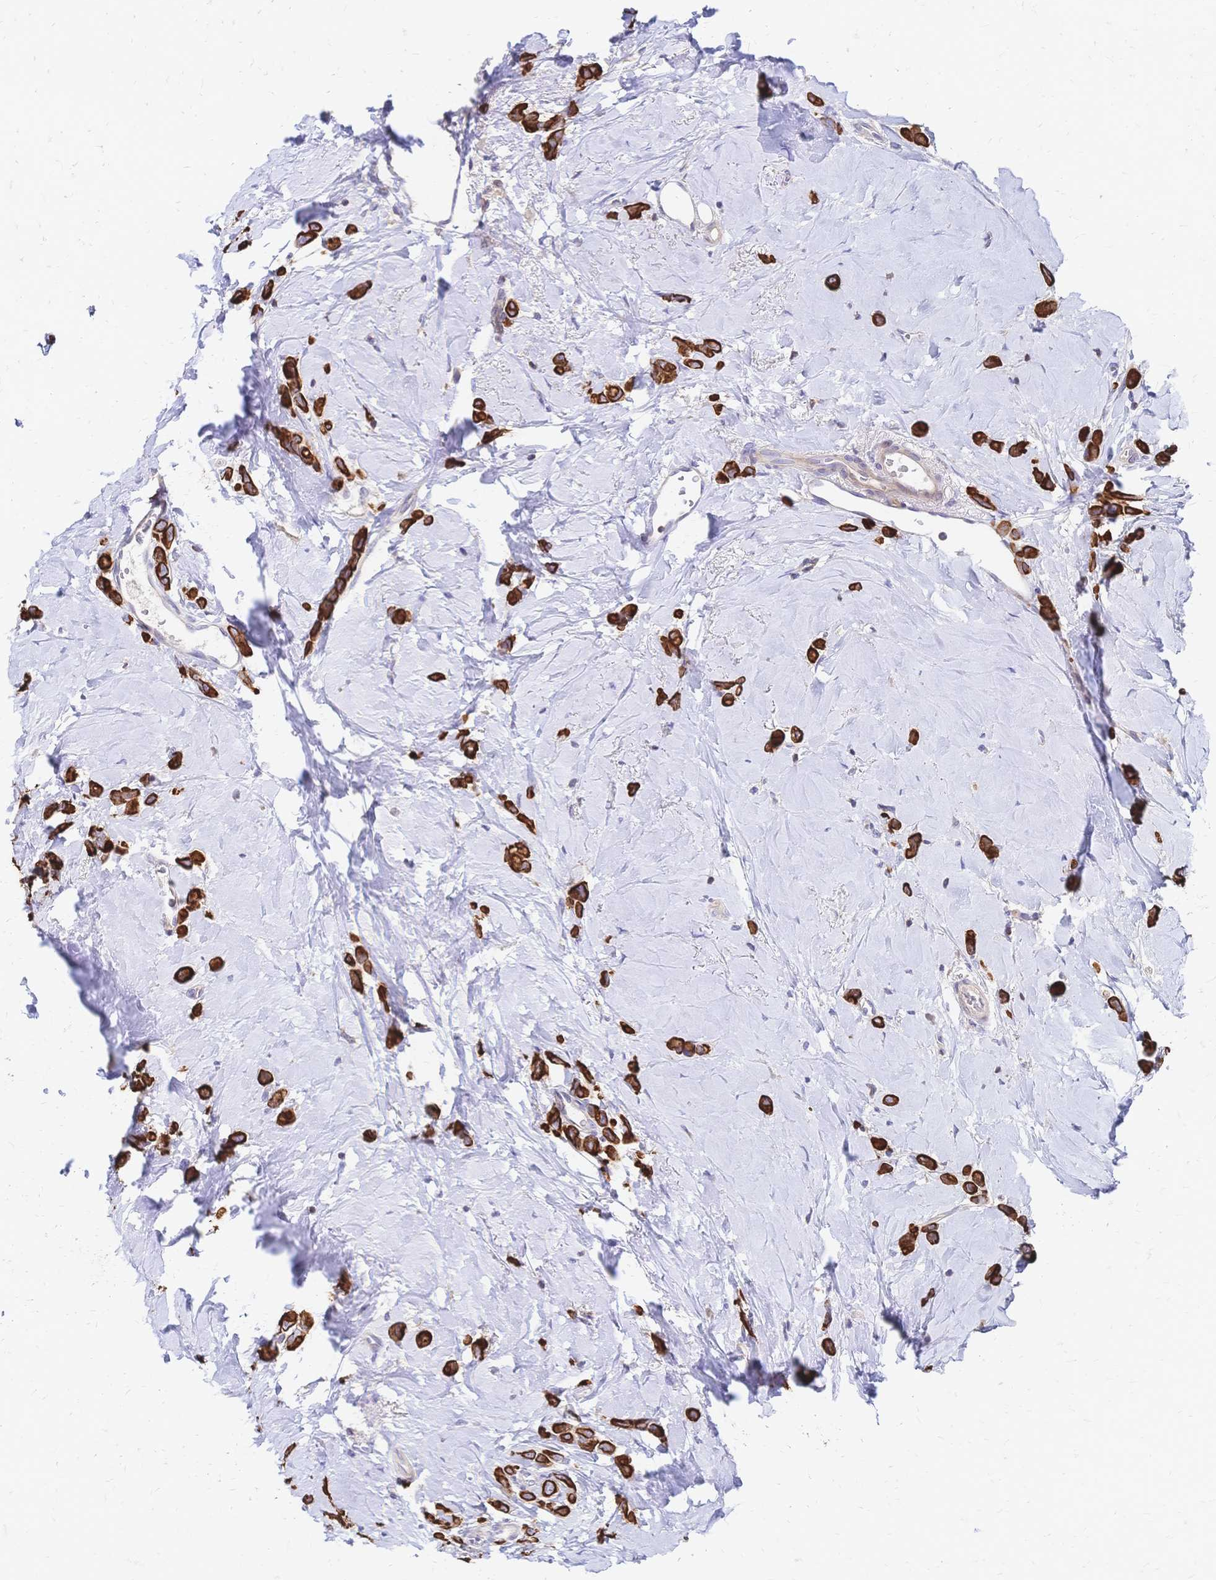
{"staining": {"intensity": "strong", "quantity": ">75%", "location": "cytoplasmic/membranous"}, "tissue": "breast cancer", "cell_type": "Tumor cells", "image_type": "cancer", "snomed": [{"axis": "morphology", "description": "Lobular carcinoma"}, {"axis": "topography", "description": "Breast"}], "caption": "An immunohistochemistry (IHC) image of tumor tissue is shown. Protein staining in brown labels strong cytoplasmic/membranous positivity in lobular carcinoma (breast) within tumor cells.", "gene": "DTNB", "patient": {"sex": "female", "age": 66}}